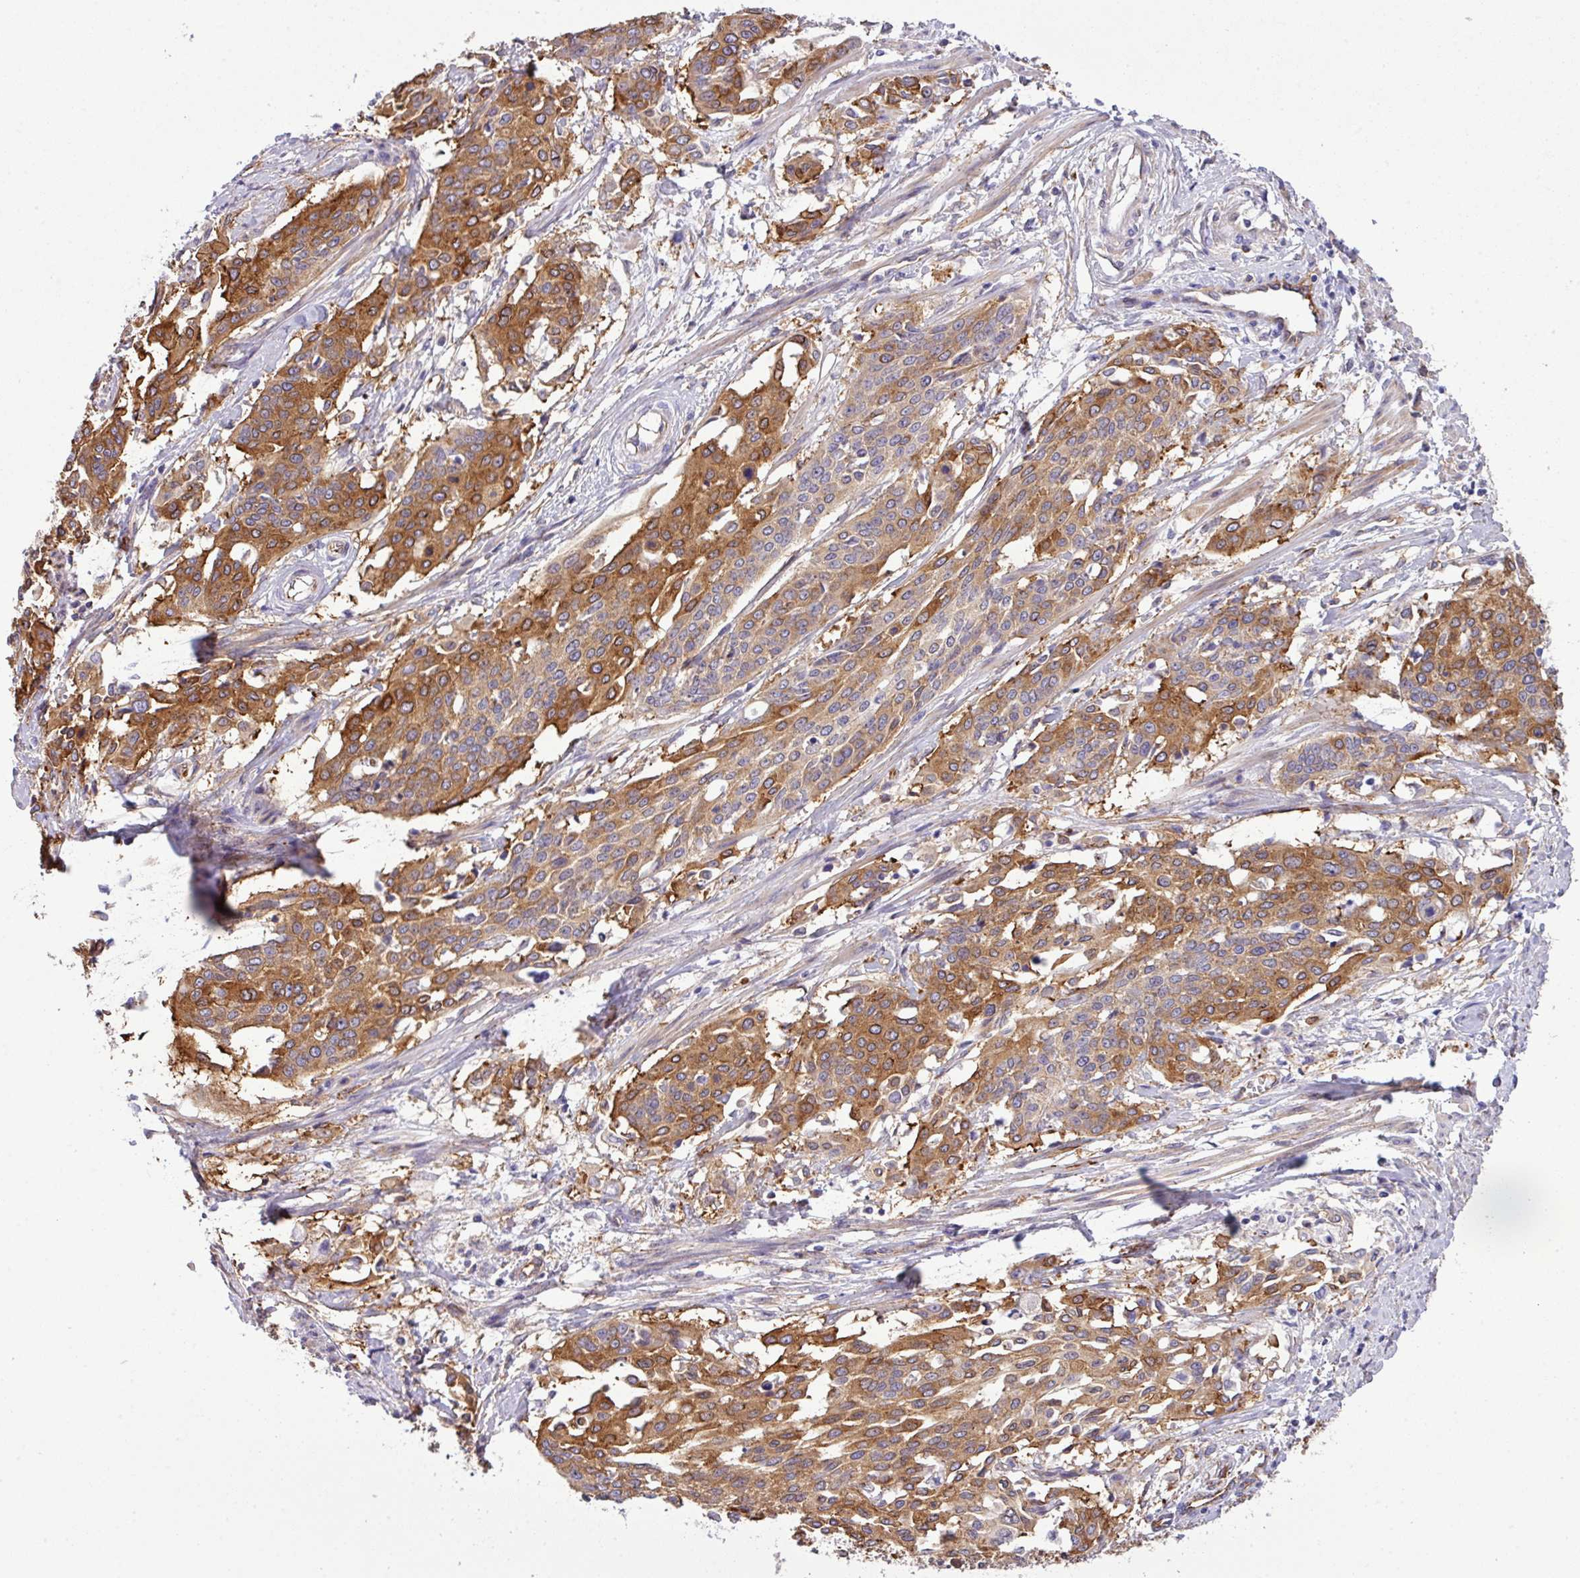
{"staining": {"intensity": "moderate", "quantity": ">75%", "location": "cytoplasmic/membranous"}, "tissue": "cervical cancer", "cell_type": "Tumor cells", "image_type": "cancer", "snomed": [{"axis": "morphology", "description": "Squamous cell carcinoma, NOS"}, {"axis": "topography", "description": "Cervix"}], "caption": "About >75% of tumor cells in cervical cancer (squamous cell carcinoma) exhibit moderate cytoplasmic/membranous protein expression as visualized by brown immunohistochemical staining.", "gene": "PARD6A", "patient": {"sex": "female", "age": 44}}